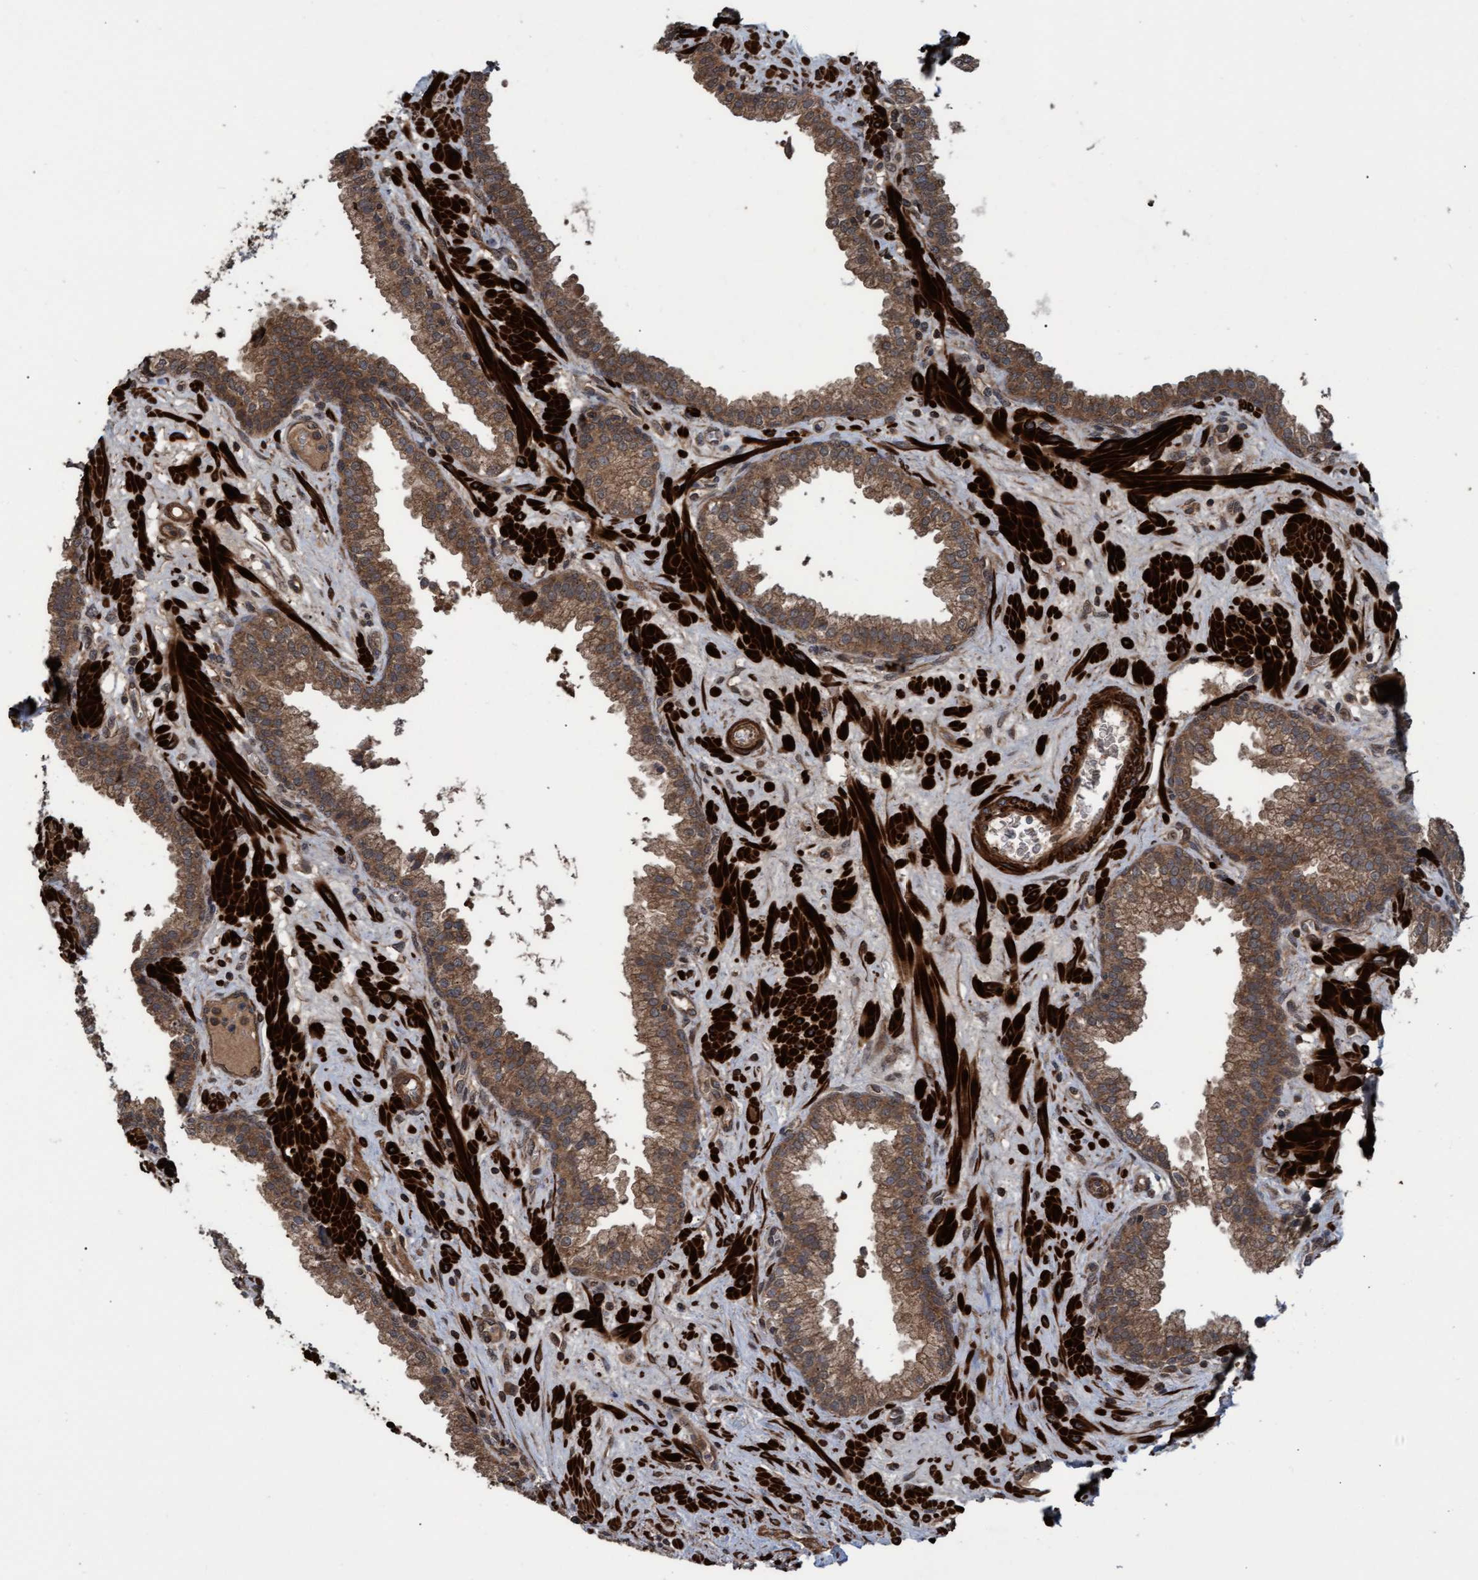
{"staining": {"intensity": "moderate", "quantity": ">75%", "location": "cytoplasmic/membranous"}, "tissue": "prostate", "cell_type": "Glandular cells", "image_type": "normal", "snomed": [{"axis": "morphology", "description": "Normal tissue, NOS"}, {"axis": "morphology", "description": "Urothelial carcinoma, Low grade"}, {"axis": "topography", "description": "Urinary bladder"}, {"axis": "topography", "description": "Prostate"}], "caption": "Immunohistochemistry (DAB) staining of normal human prostate reveals moderate cytoplasmic/membranous protein positivity in approximately >75% of glandular cells.", "gene": "GGT6", "patient": {"sex": "male", "age": 60}}